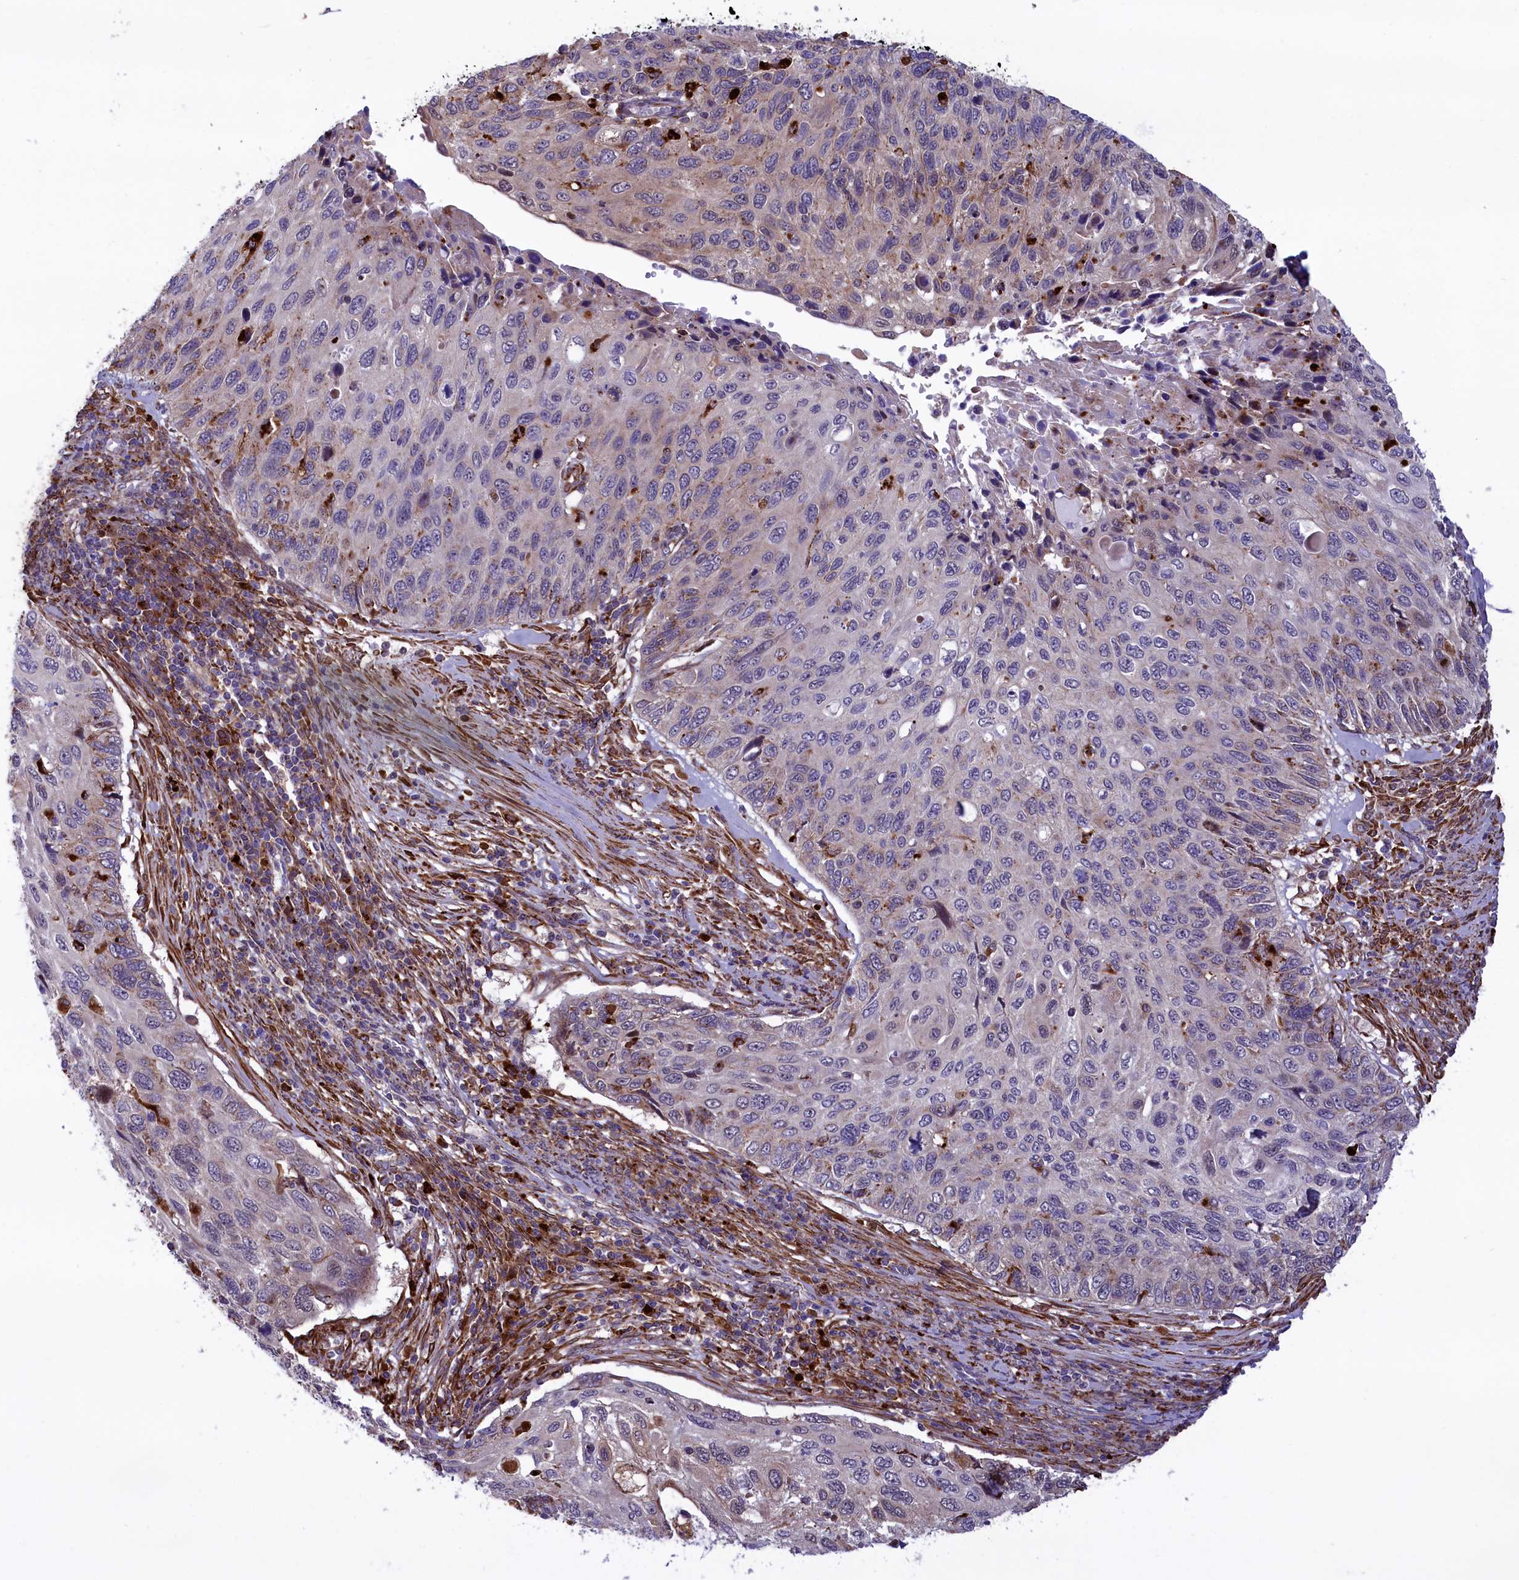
{"staining": {"intensity": "moderate", "quantity": "<25%", "location": "cytoplasmic/membranous"}, "tissue": "cervical cancer", "cell_type": "Tumor cells", "image_type": "cancer", "snomed": [{"axis": "morphology", "description": "Squamous cell carcinoma, NOS"}, {"axis": "topography", "description": "Cervix"}], "caption": "Cervical squamous cell carcinoma stained with DAB IHC shows low levels of moderate cytoplasmic/membranous positivity in approximately <25% of tumor cells. The staining is performed using DAB (3,3'-diaminobenzidine) brown chromogen to label protein expression. The nuclei are counter-stained blue using hematoxylin.", "gene": "MAN2B1", "patient": {"sex": "female", "age": 70}}